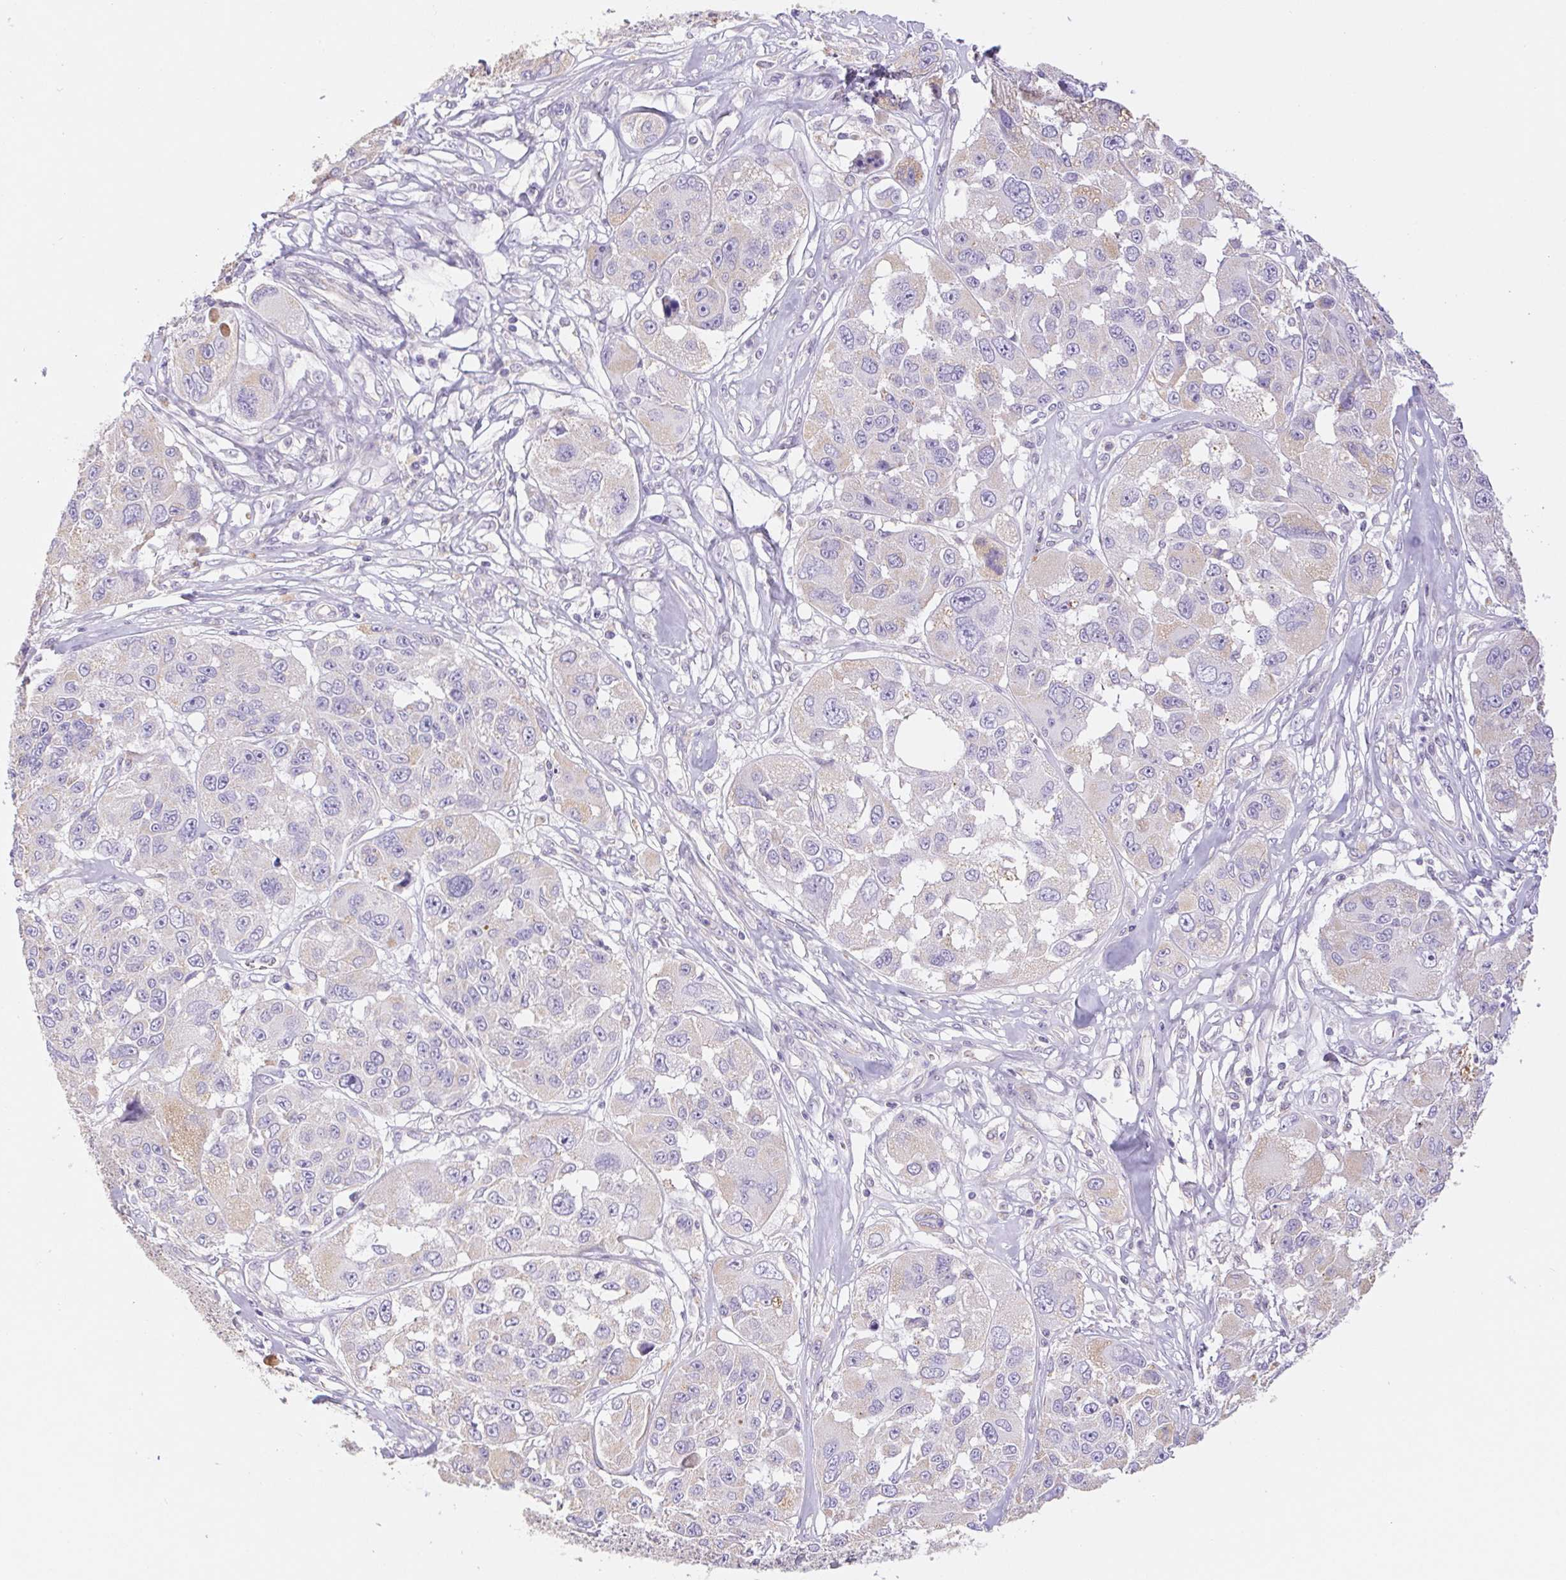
{"staining": {"intensity": "weak", "quantity": "<25%", "location": "cytoplasmic/membranous"}, "tissue": "melanoma", "cell_type": "Tumor cells", "image_type": "cancer", "snomed": [{"axis": "morphology", "description": "Malignant melanoma, NOS"}, {"axis": "topography", "description": "Skin"}], "caption": "Melanoma was stained to show a protein in brown. There is no significant expression in tumor cells.", "gene": "FKBP6", "patient": {"sex": "female", "age": 66}}